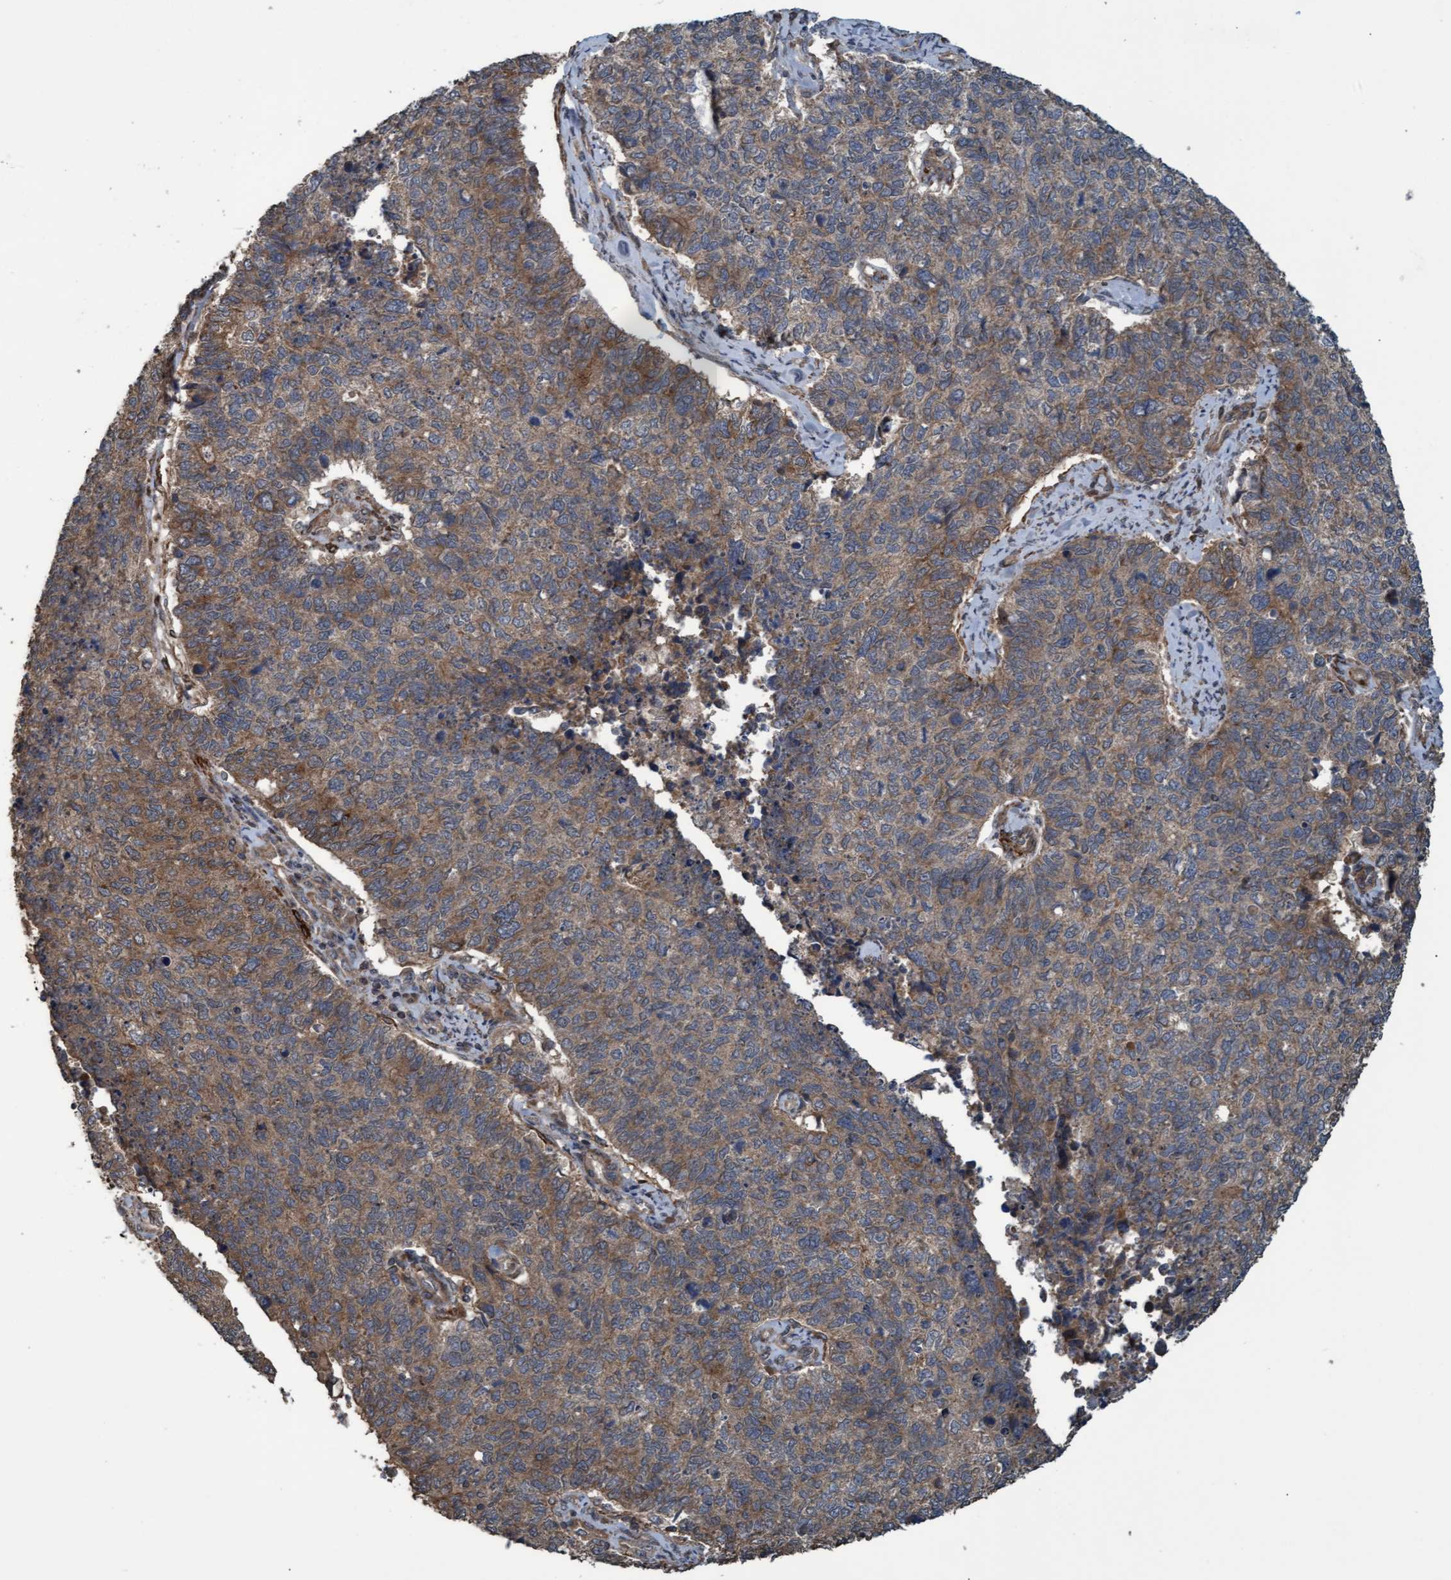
{"staining": {"intensity": "moderate", "quantity": "25%-75%", "location": "cytoplasmic/membranous"}, "tissue": "cervical cancer", "cell_type": "Tumor cells", "image_type": "cancer", "snomed": [{"axis": "morphology", "description": "Squamous cell carcinoma, NOS"}, {"axis": "topography", "description": "Cervix"}], "caption": "Cervical cancer (squamous cell carcinoma) stained with a brown dye shows moderate cytoplasmic/membranous positive staining in approximately 25%-75% of tumor cells.", "gene": "GGT6", "patient": {"sex": "female", "age": 63}}